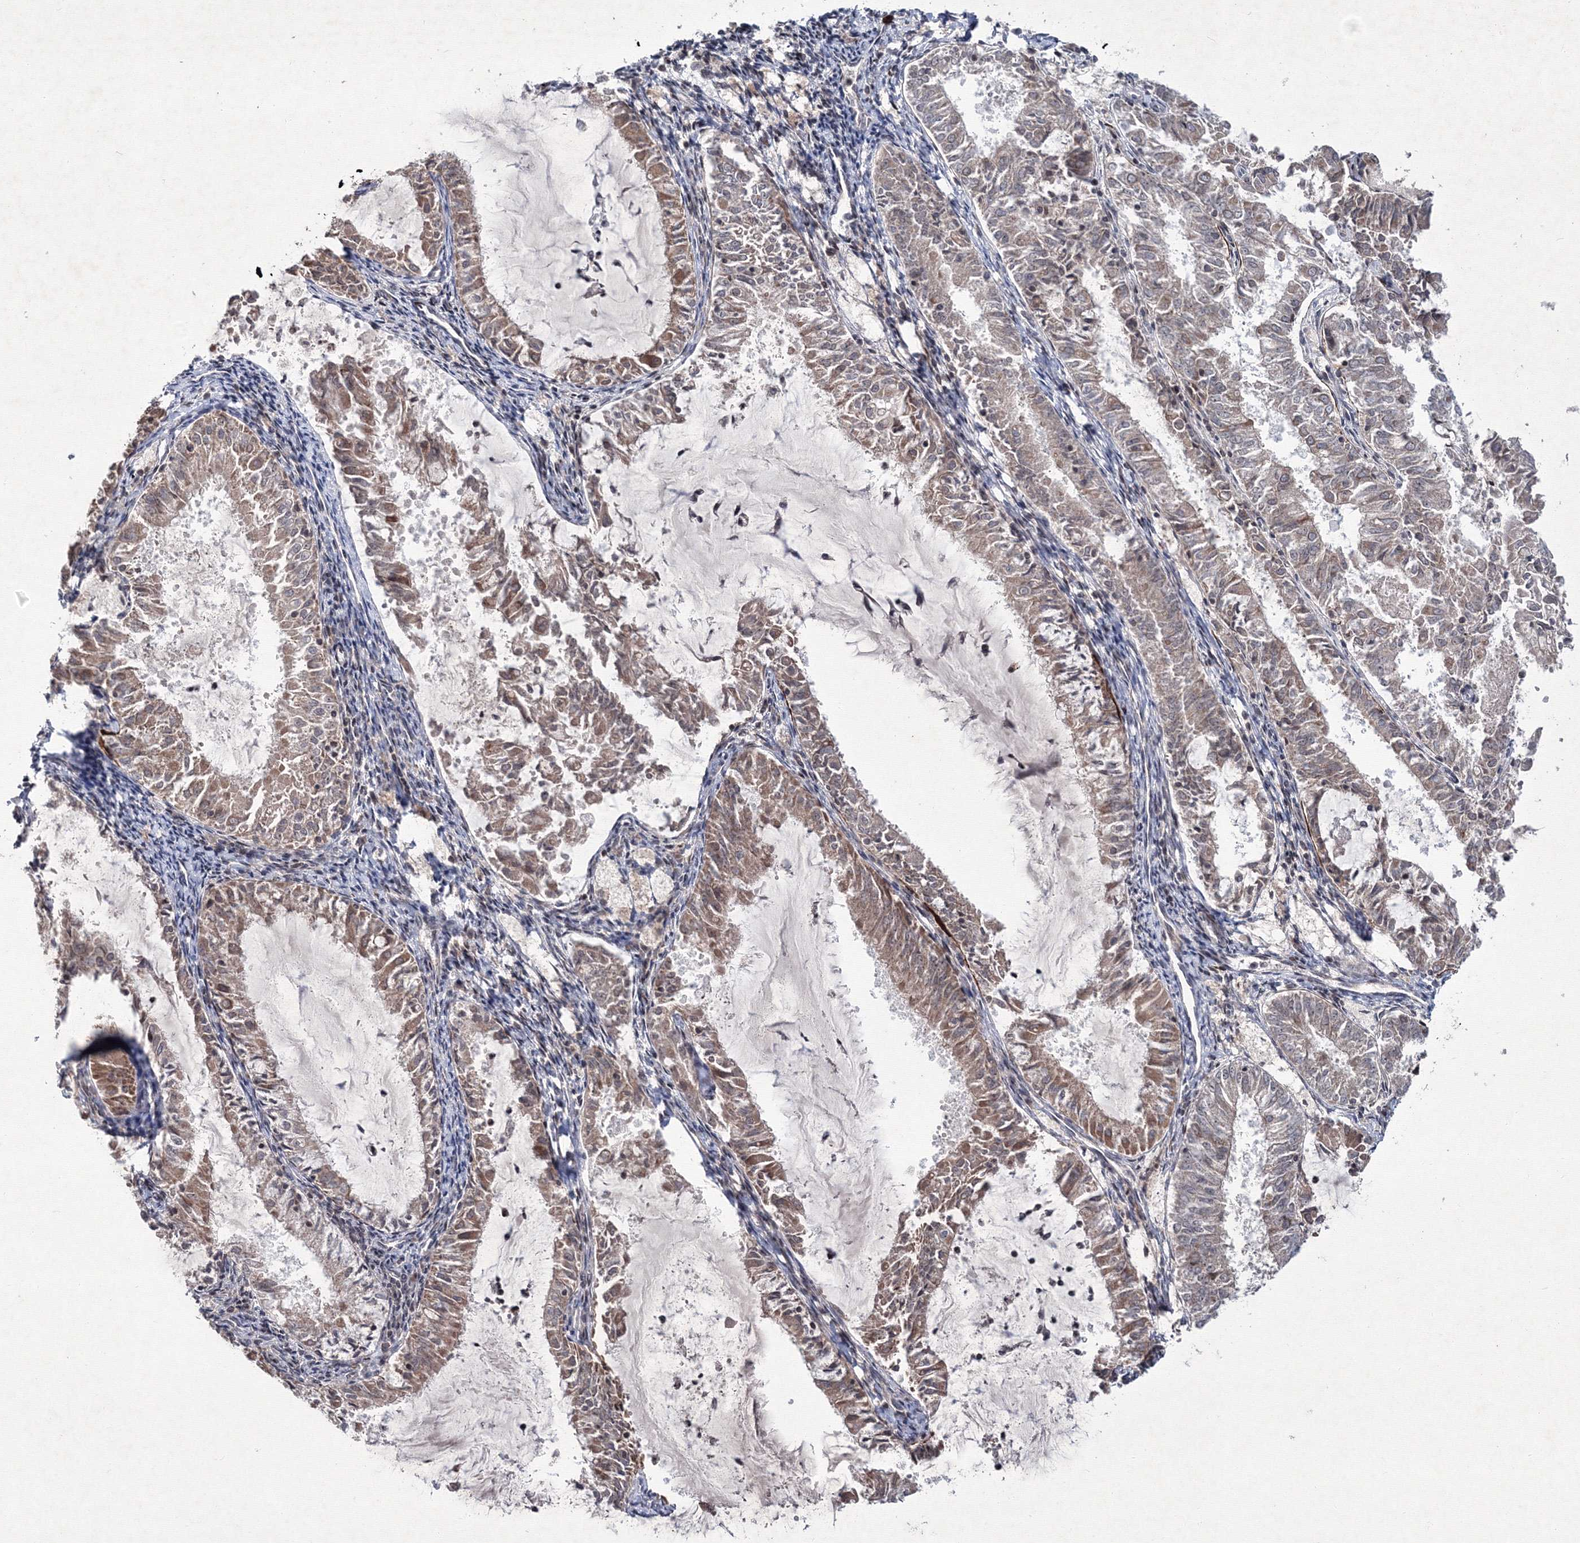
{"staining": {"intensity": "moderate", "quantity": "25%-75%", "location": "cytoplasmic/membranous"}, "tissue": "endometrial cancer", "cell_type": "Tumor cells", "image_type": "cancer", "snomed": [{"axis": "morphology", "description": "Adenocarcinoma, NOS"}, {"axis": "topography", "description": "Endometrium"}], "caption": "Protein positivity by immunohistochemistry shows moderate cytoplasmic/membranous positivity in approximately 25%-75% of tumor cells in endometrial adenocarcinoma.", "gene": "MKRN2", "patient": {"sex": "female", "age": 57}}